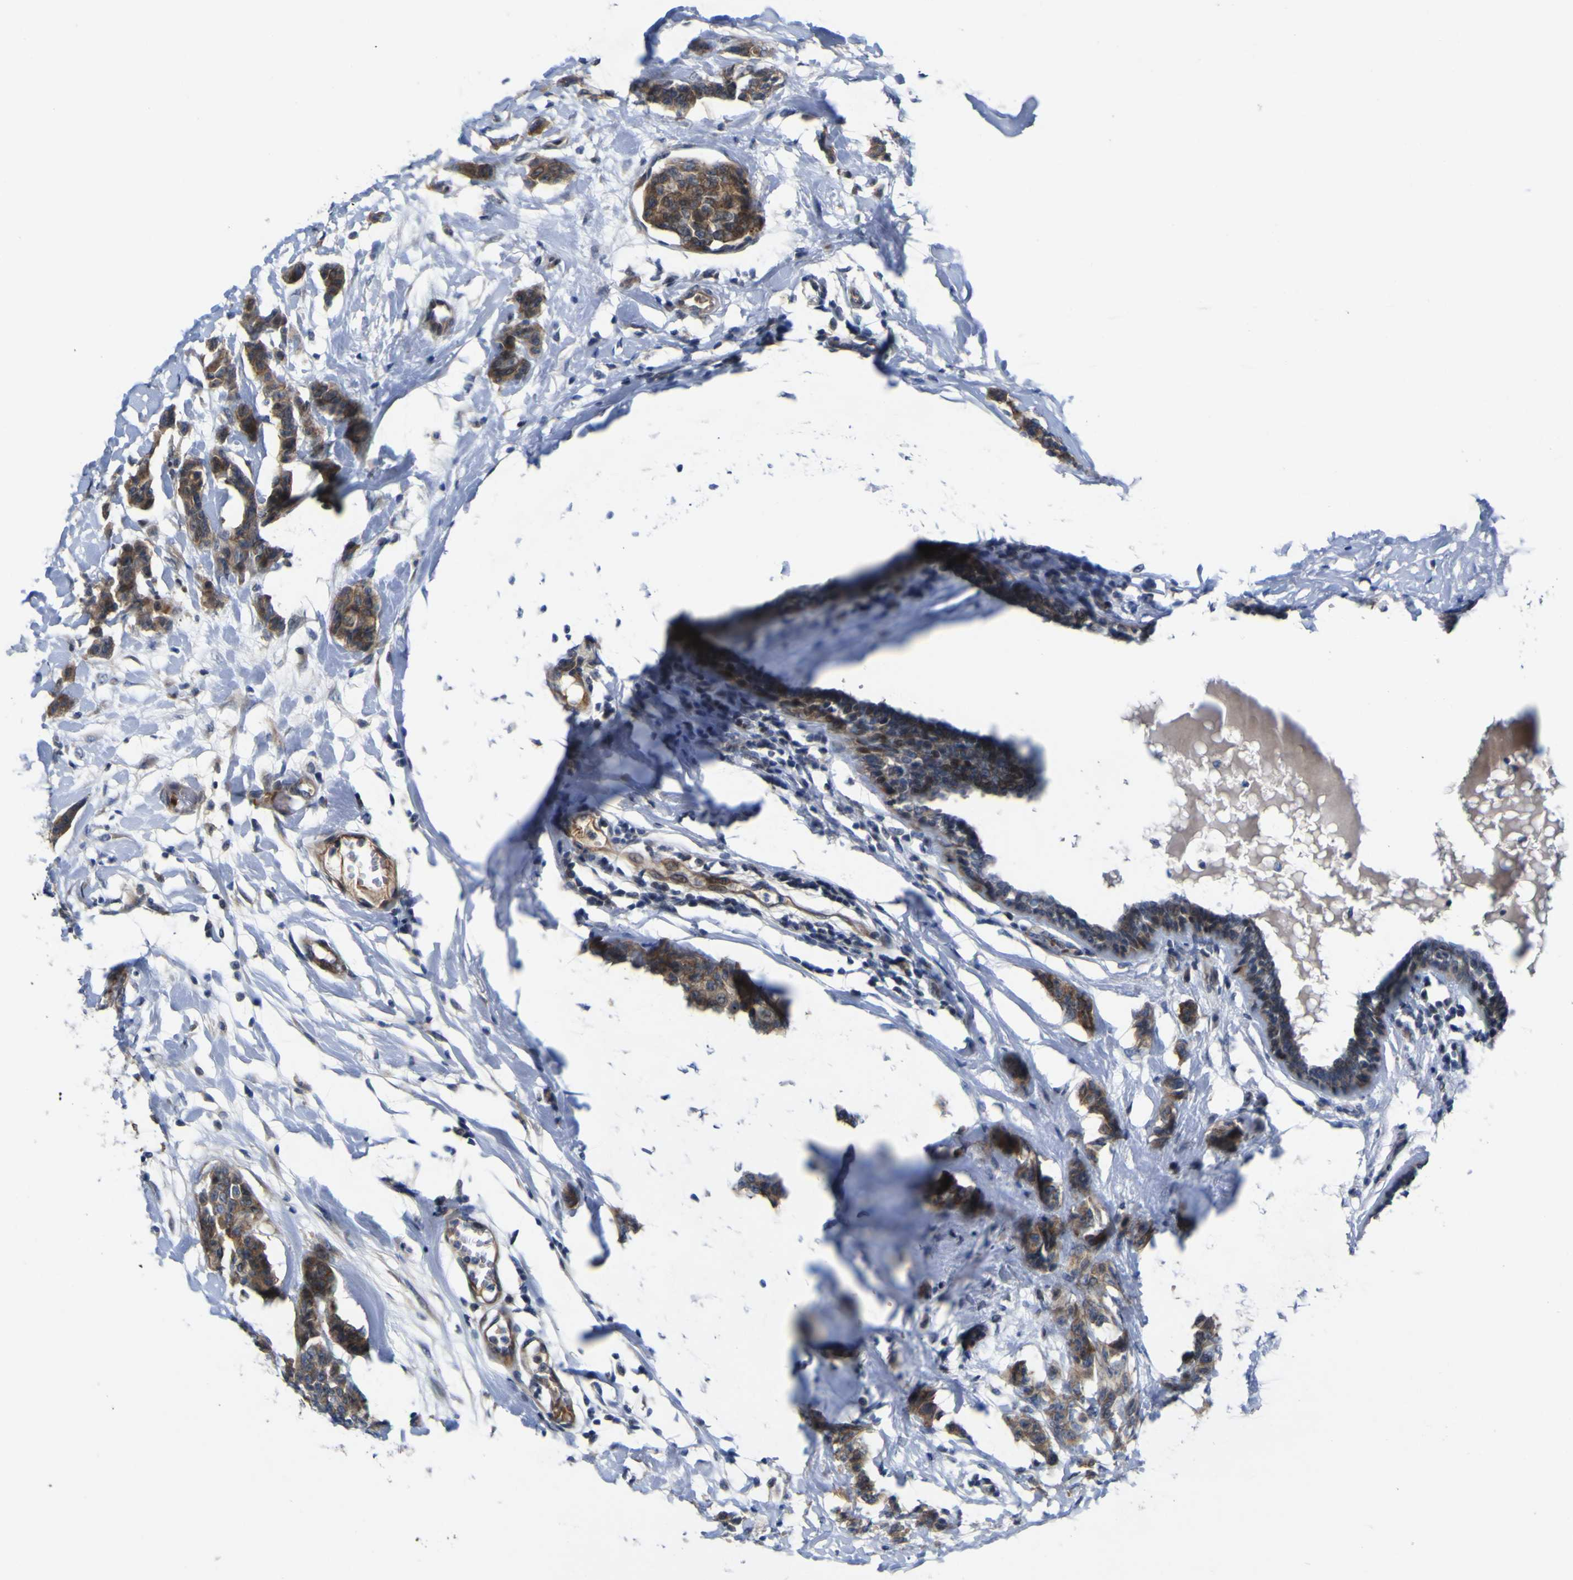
{"staining": {"intensity": "moderate", "quantity": ">75%", "location": "cytoplasmic/membranous"}, "tissue": "breast cancer", "cell_type": "Tumor cells", "image_type": "cancer", "snomed": [{"axis": "morphology", "description": "Normal tissue, NOS"}, {"axis": "morphology", "description": "Duct carcinoma"}, {"axis": "topography", "description": "Breast"}], "caption": "Immunohistochemistry histopathology image of neoplastic tissue: infiltrating ductal carcinoma (breast) stained using immunohistochemistry (IHC) displays medium levels of moderate protein expression localized specifically in the cytoplasmic/membranous of tumor cells, appearing as a cytoplasmic/membranous brown color.", "gene": "NAV1", "patient": {"sex": "female", "age": 40}}